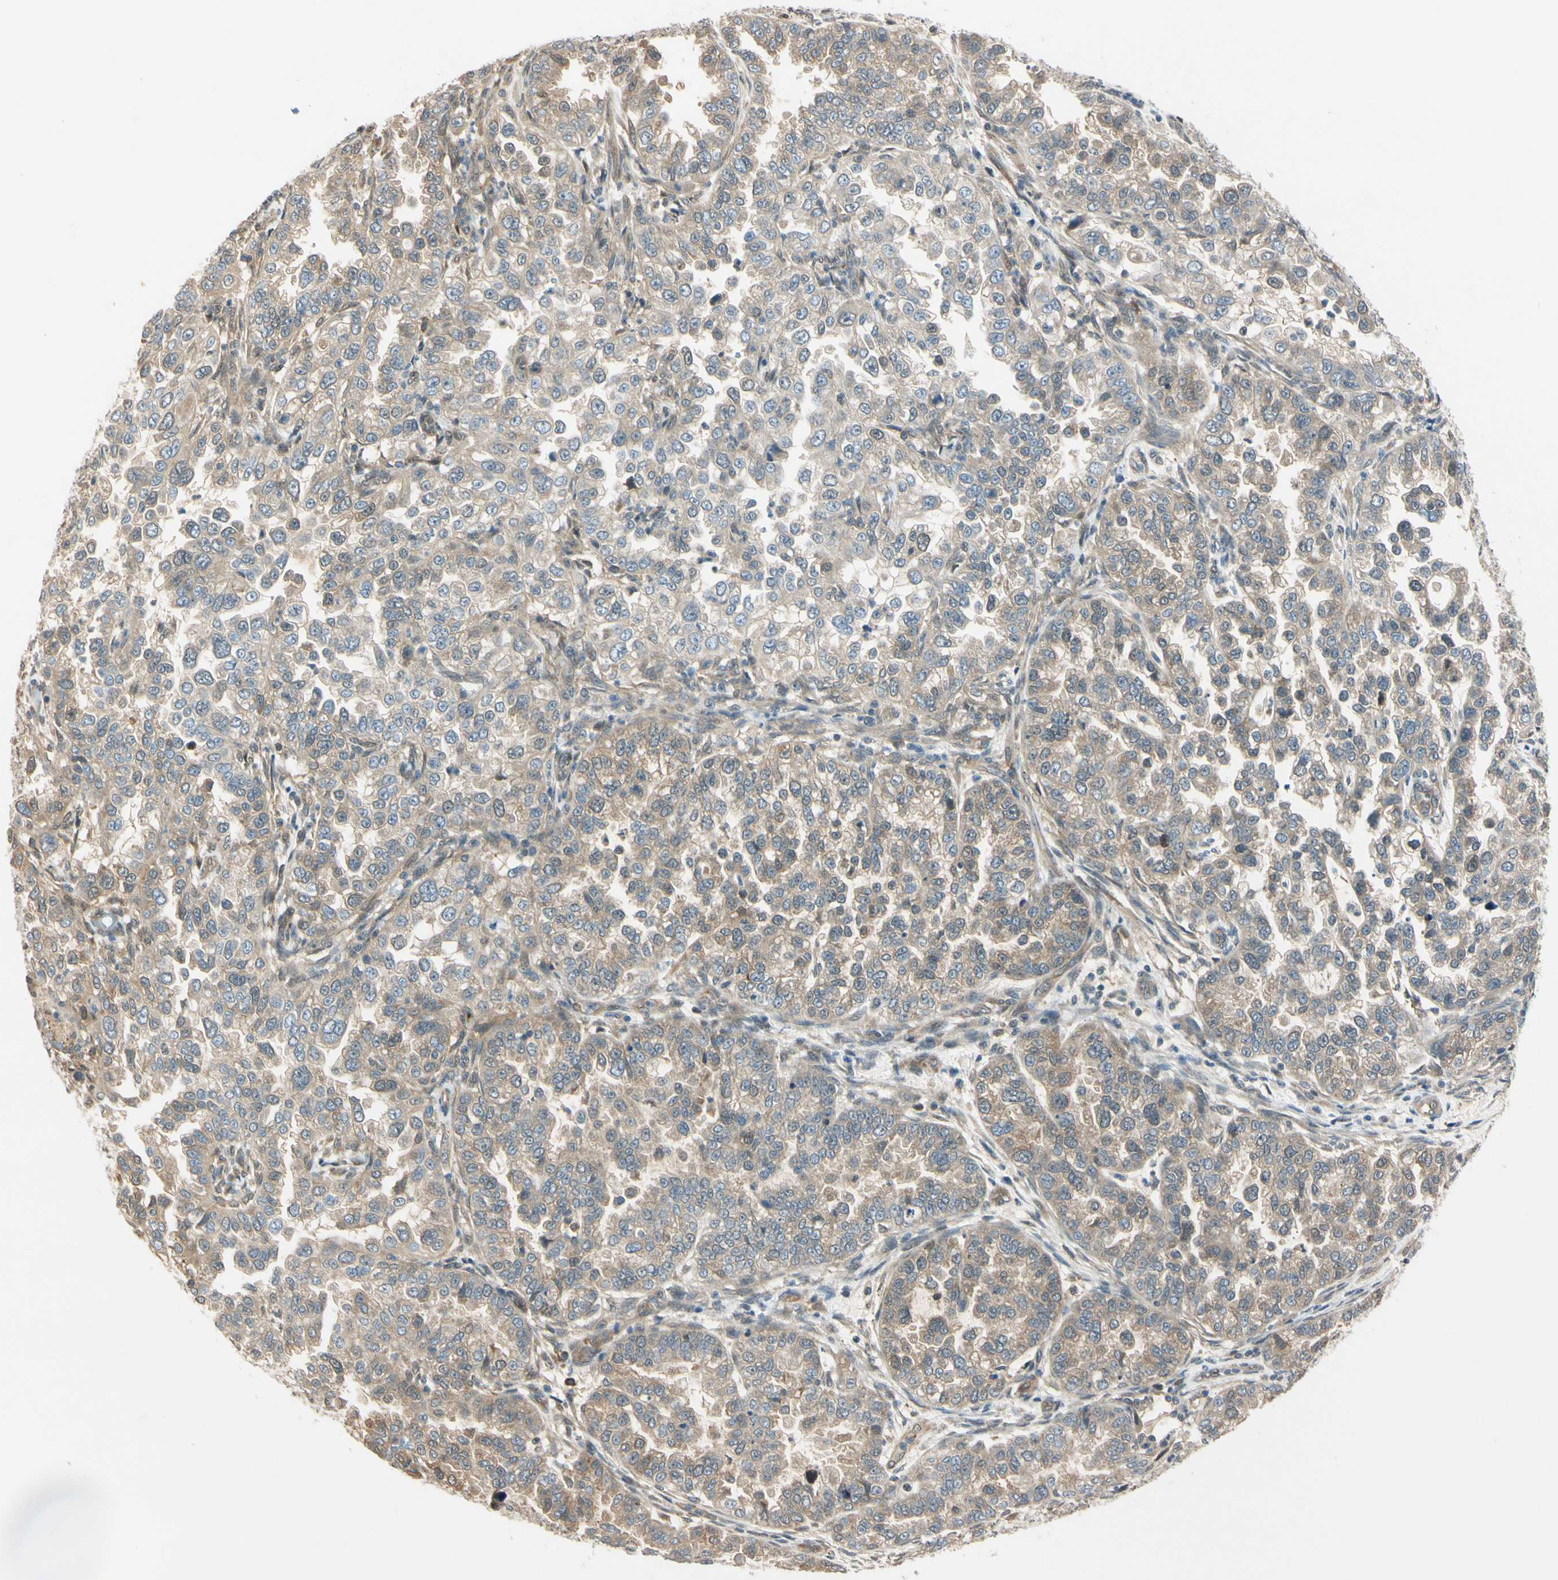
{"staining": {"intensity": "weak", "quantity": ">75%", "location": "cytoplasmic/membranous"}, "tissue": "endometrial cancer", "cell_type": "Tumor cells", "image_type": "cancer", "snomed": [{"axis": "morphology", "description": "Adenocarcinoma, NOS"}, {"axis": "topography", "description": "Endometrium"}], "caption": "An immunohistochemistry photomicrograph of tumor tissue is shown. Protein staining in brown labels weak cytoplasmic/membranous positivity in endometrial adenocarcinoma within tumor cells. (DAB (3,3'-diaminobenzidine) = brown stain, brightfield microscopy at high magnification).", "gene": "RASGRF1", "patient": {"sex": "female", "age": 85}}